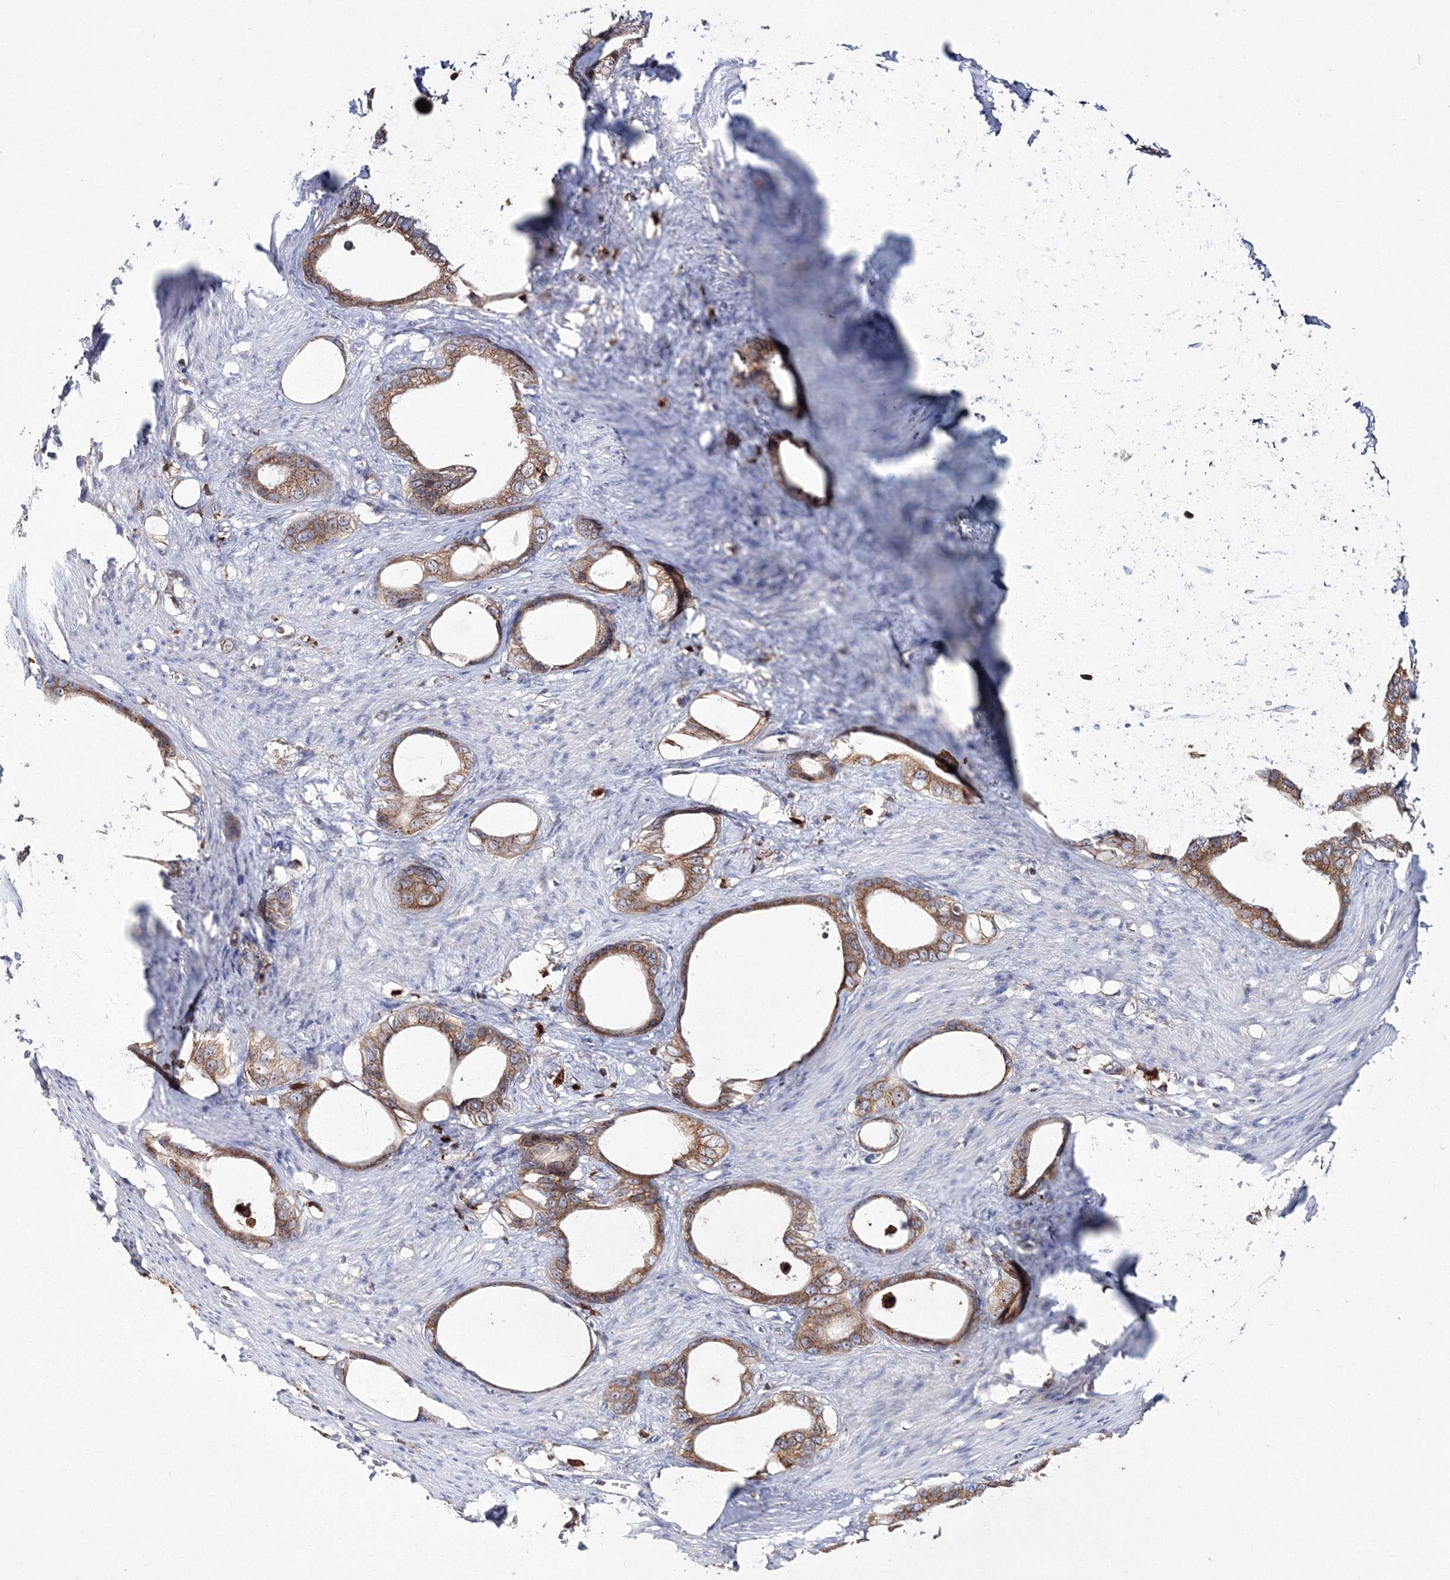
{"staining": {"intensity": "moderate", "quantity": ">75%", "location": "cytoplasmic/membranous"}, "tissue": "stomach cancer", "cell_type": "Tumor cells", "image_type": "cancer", "snomed": [{"axis": "morphology", "description": "Adenocarcinoma, NOS"}, {"axis": "topography", "description": "Stomach"}], "caption": "DAB immunohistochemical staining of human stomach adenocarcinoma exhibits moderate cytoplasmic/membranous protein staining in approximately >75% of tumor cells. Using DAB (brown) and hematoxylin (blue) stains, captured at high magnification using brightfield microscopy.", "gene": "ARCN1", "patient": {"sex": "female", "age": 75}}